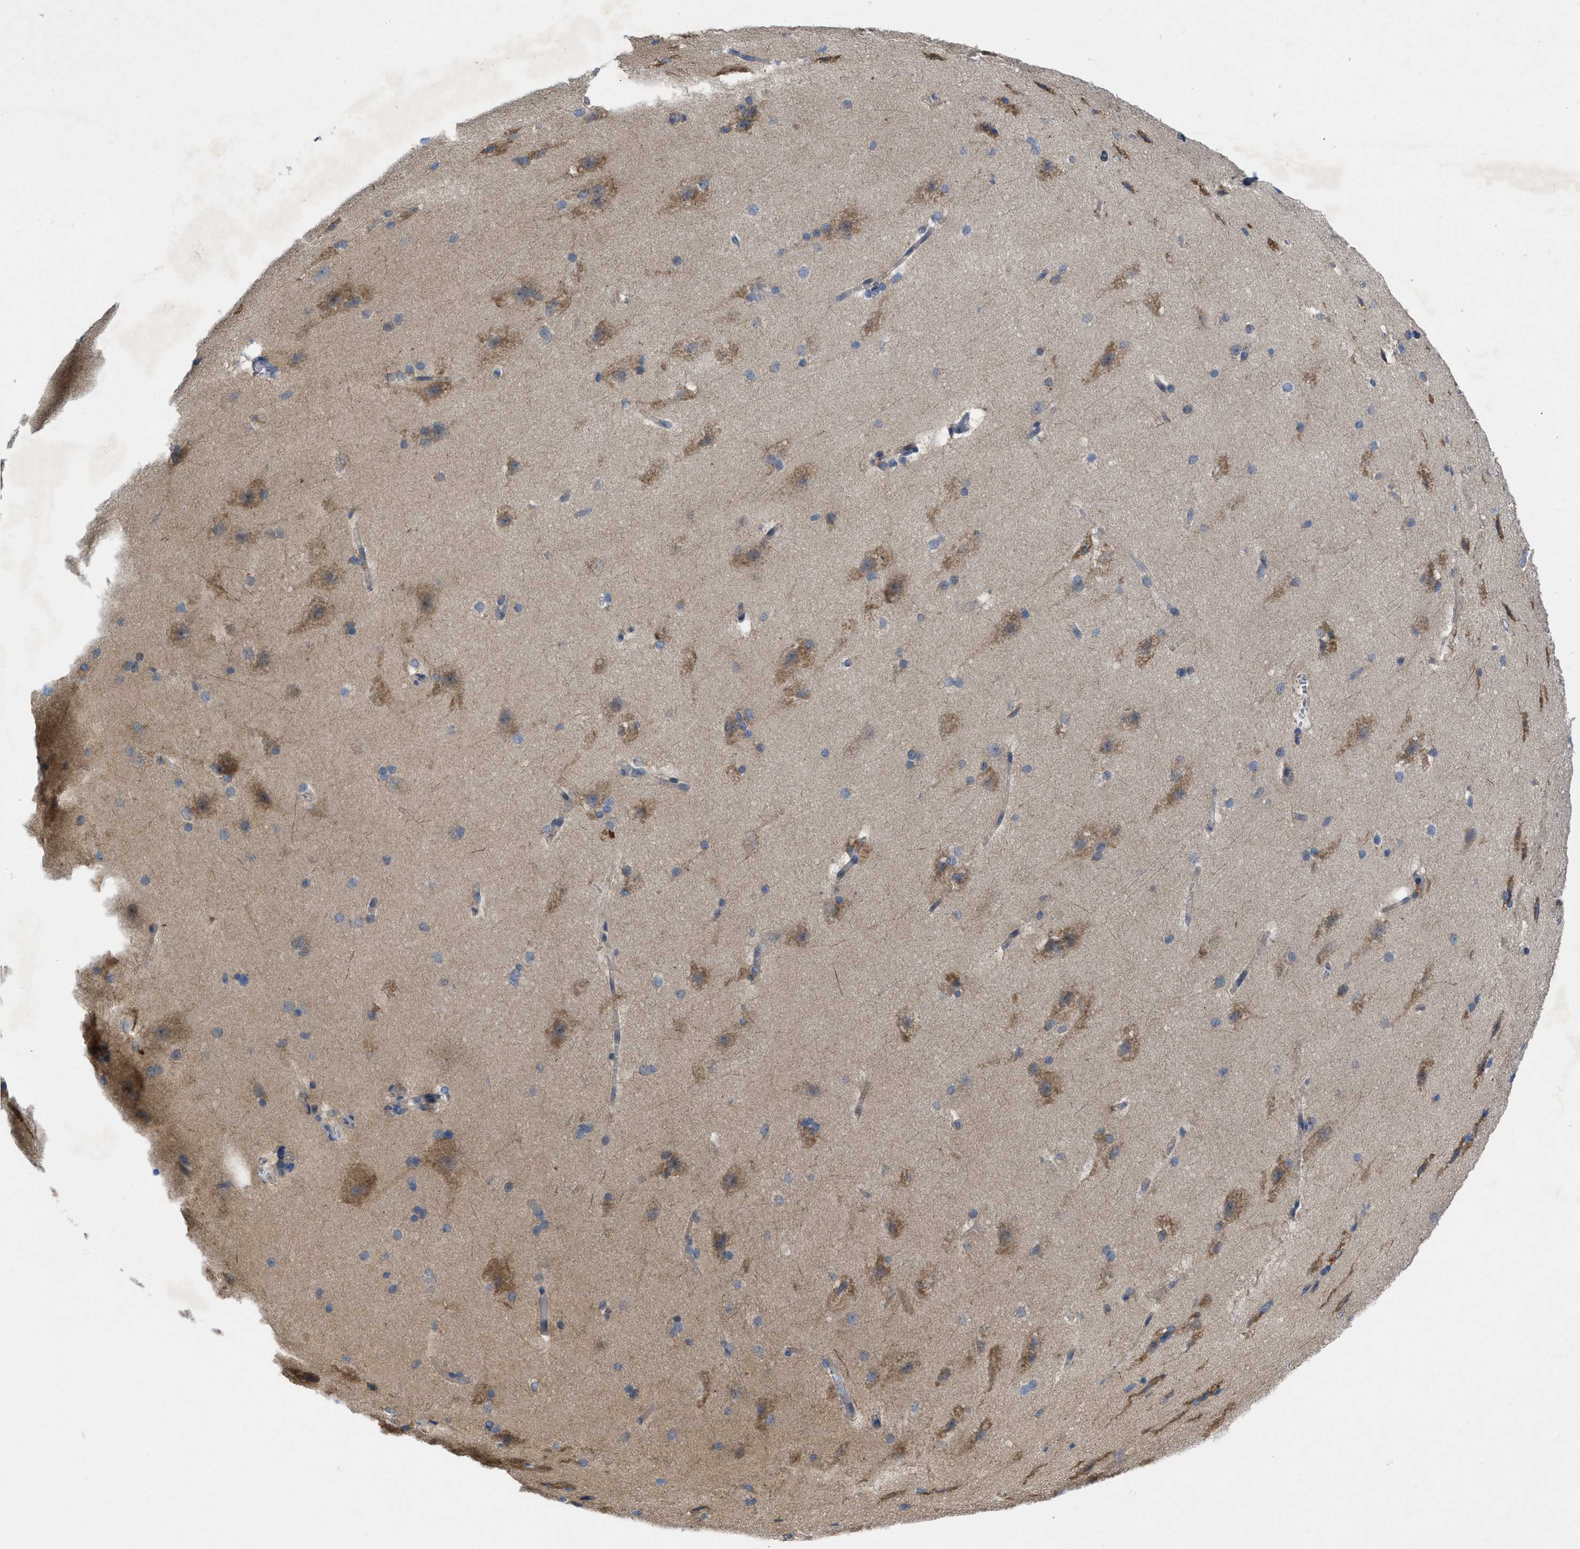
{"staining": {"intensity": "negative", "quantity": "none", "location": "none"}, "tissue": "cerebral cortex", "cell_type": "Endothelial cells", "image_type": "normal", "snomed": [{"axis": "morphology", "description": "Normal tissue, NOS"}, {"axis": "topography", "description": "Cerebral cortex"}, {"axis": "topography", "description": "Hippocampus"}], "caption": "Immunohistochemistry micrograph of unremarkable human cerebral cortex stained for a protein (brown), which exhibits no expression in endothelial cells.", "gene": "TMEM131", "patient": {"sex": "female", "age": 19}}